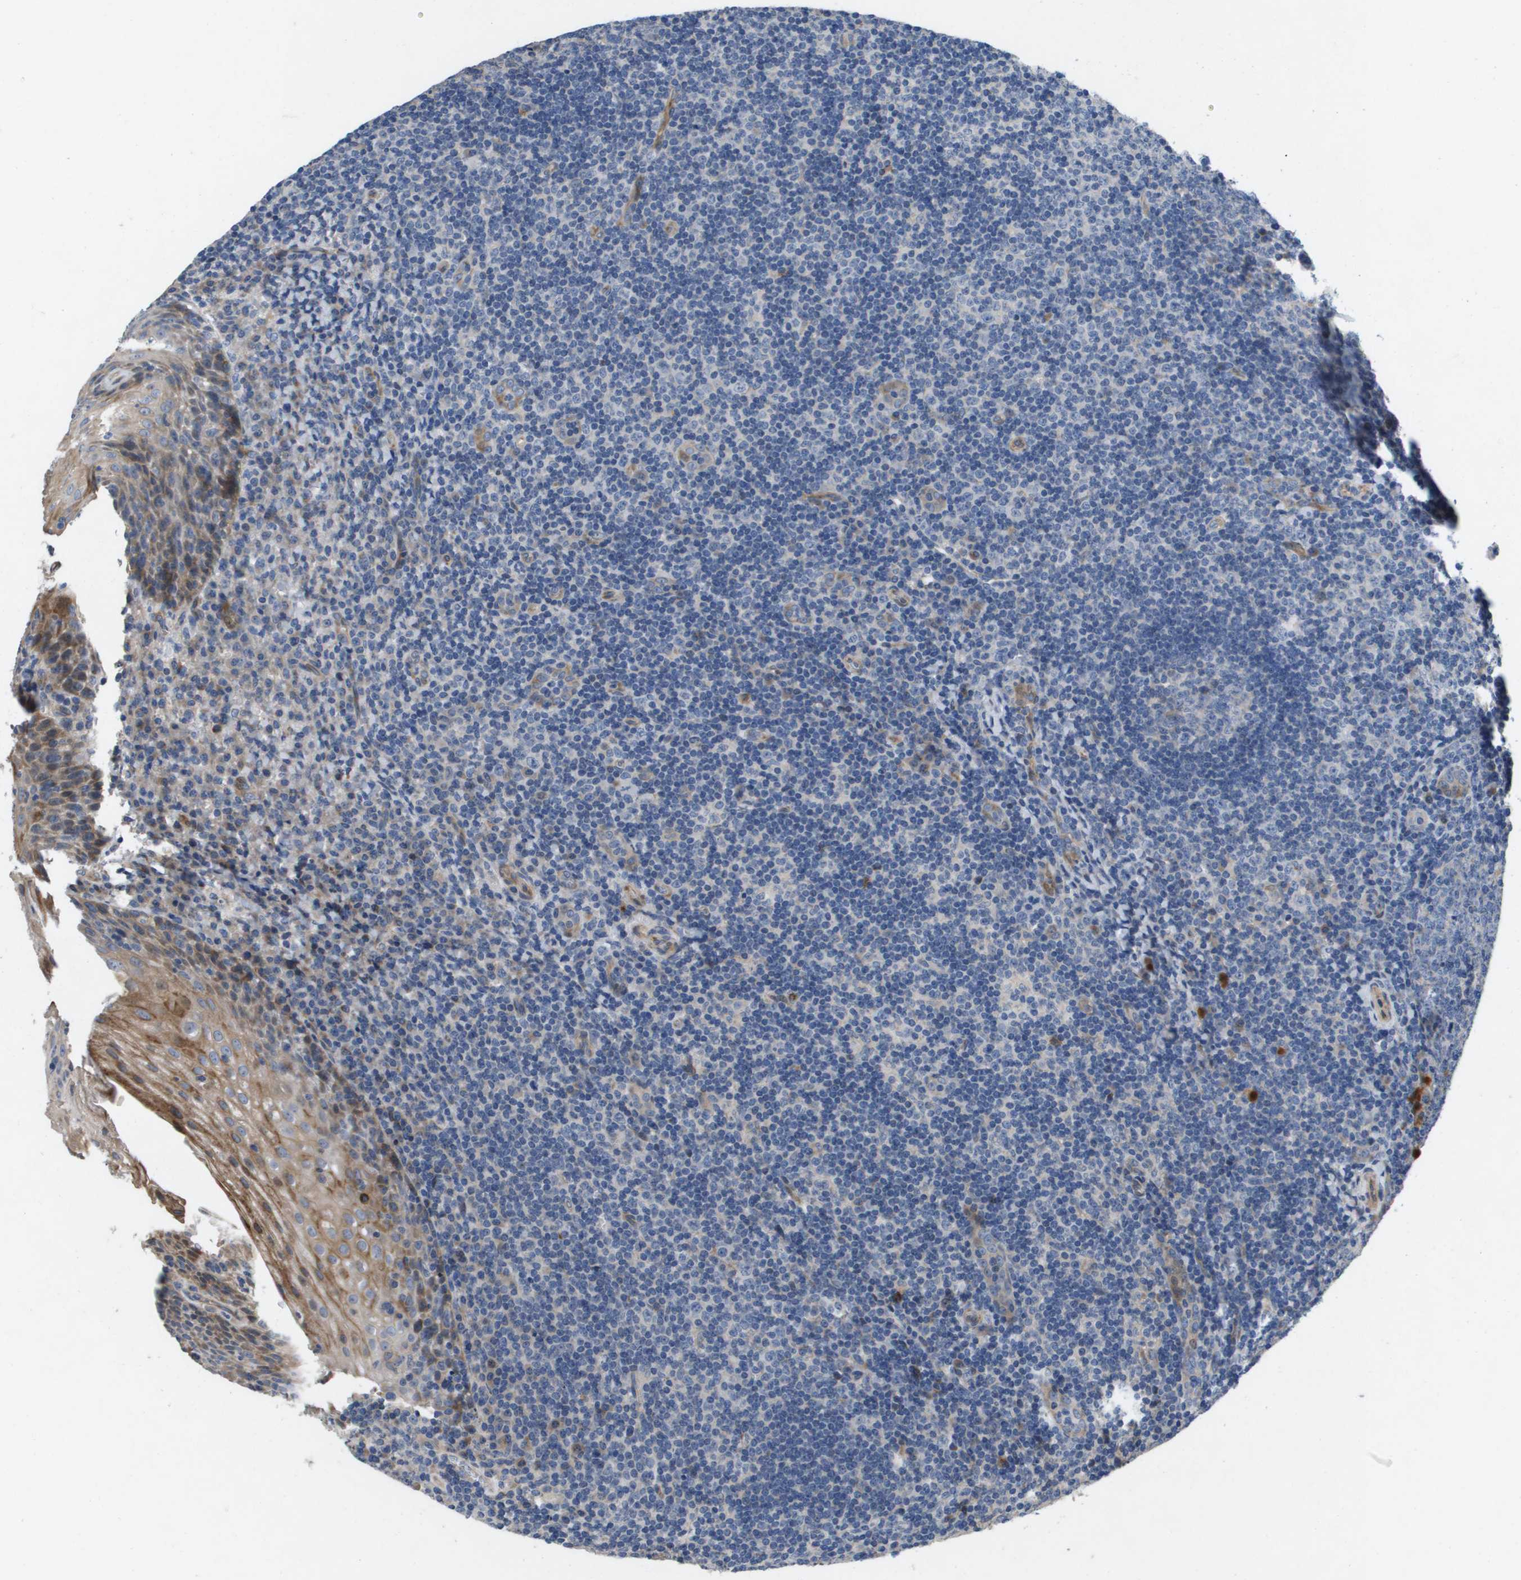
{"staining": {"intensity": "moderate", "quantity": "<25%", "location": "cytoplasmic/membranous"}, "tissue": "tonsil", "cell_type": "Germinal center cells", "image_type": "normal", "snomed": [{"axis": "morphology", "description": "Normal tissue, NOS"}, {"axis": "topography", "description": "Tonsil"}], "caption": "Tonsil stained with a protein marker displays moderate staining in germinal center cells.", "gene": "ENTPD2", "patient": {"sex": "male", "age": 37}}